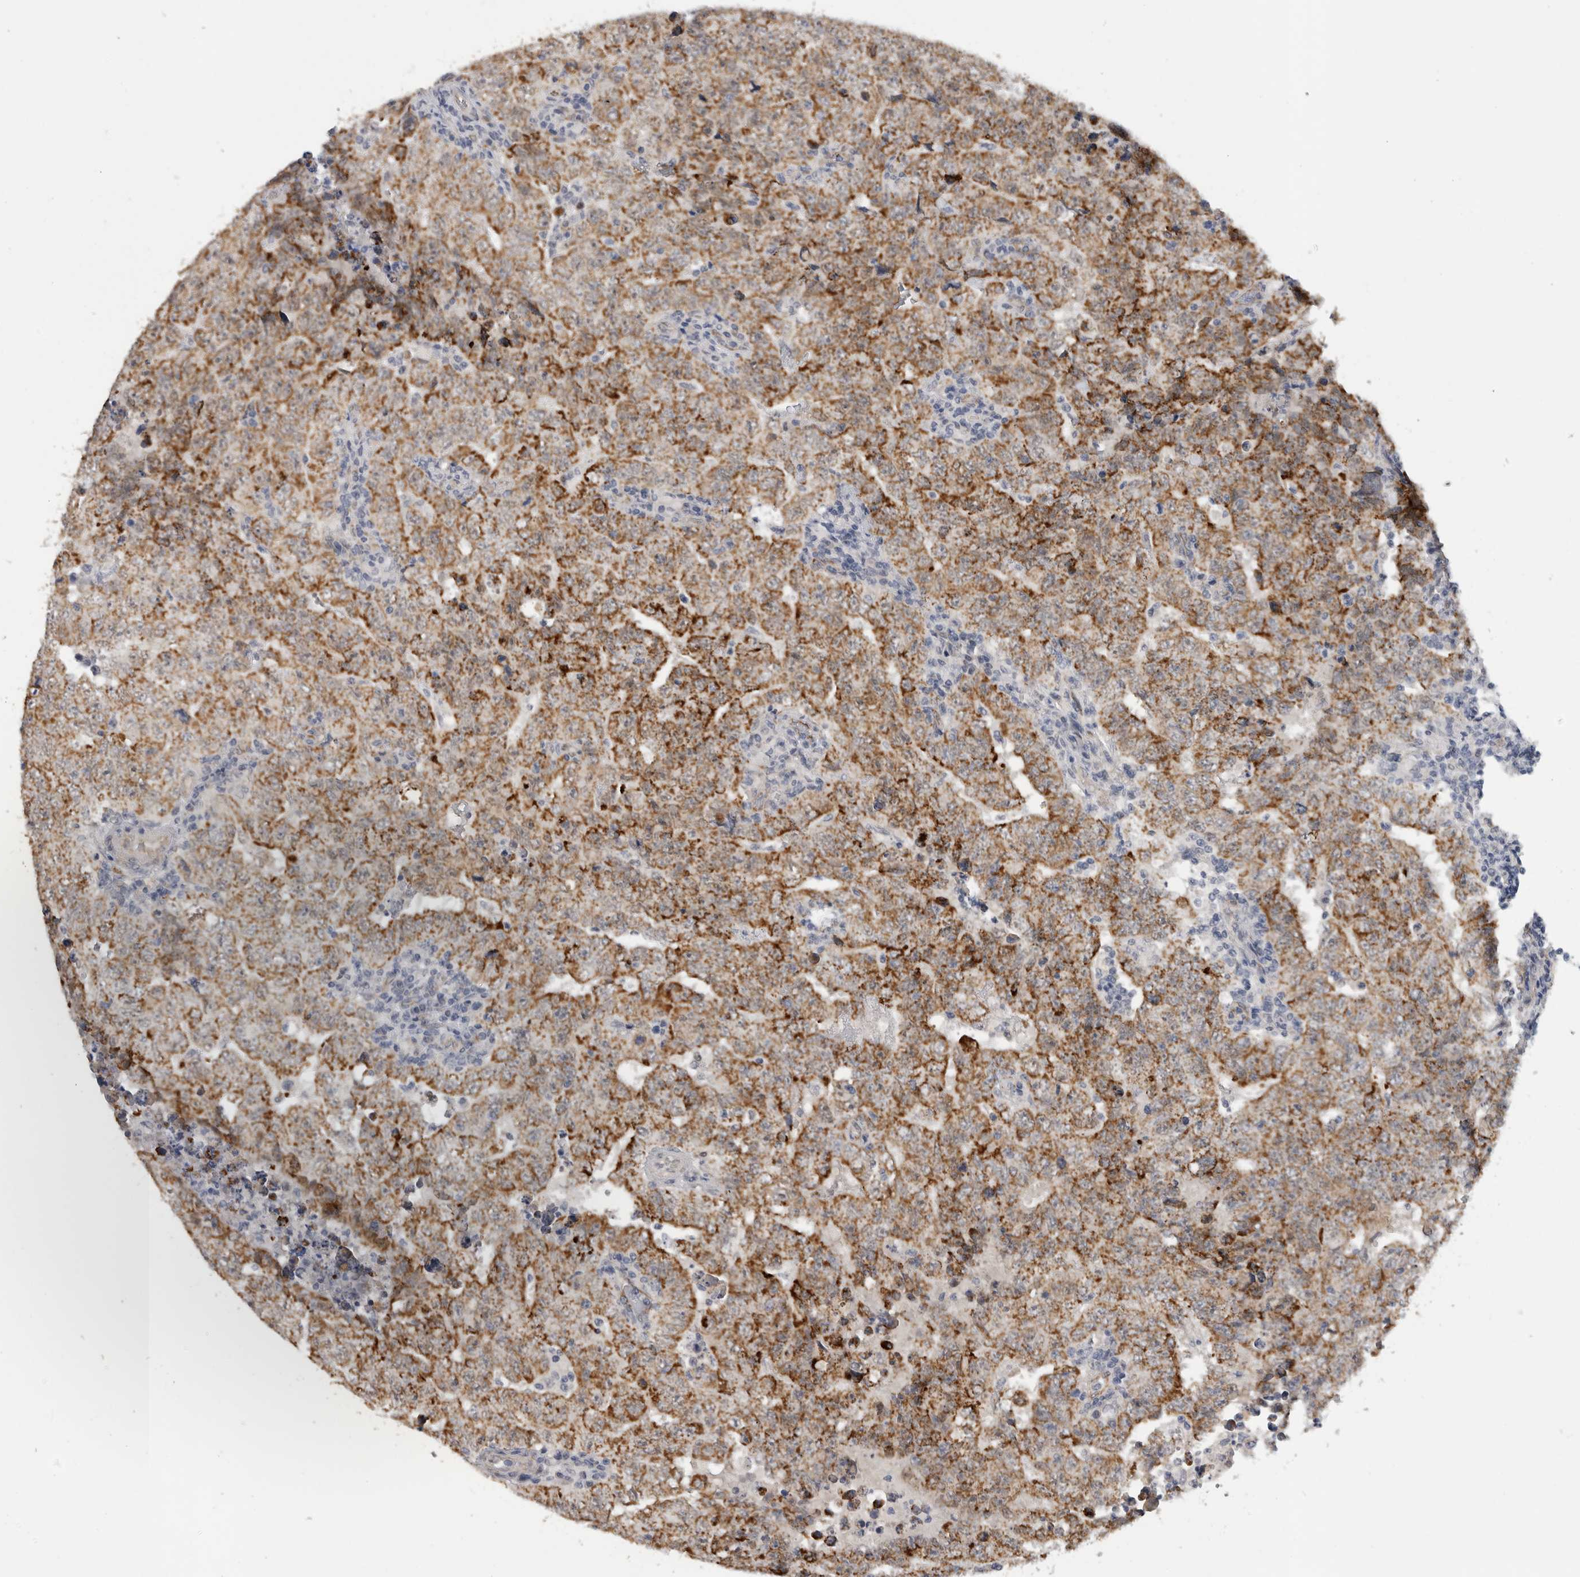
{"staining": {"intensity": "moderate", "quantity": ">75%", "location": "cytoplasmic/membranous"}, "tissue": "testis cancer", "cell_type": "Tumor cells", "image_type": "cancer", "snomed": [{"axis": "morphology", "description": "Carcinoma, Embryonal, NOS"}, {"axis": "topography", "description": "Testis"}], "caption": "Testis cancer (embryonal carcinoma) tissue shows moderate cytoplasmic/membranous expression in about >75% of tumor cells, visualized by immunohistochemistry.", "gene": "DYRK2", "patient": {"sex": "male", "age": 26}}